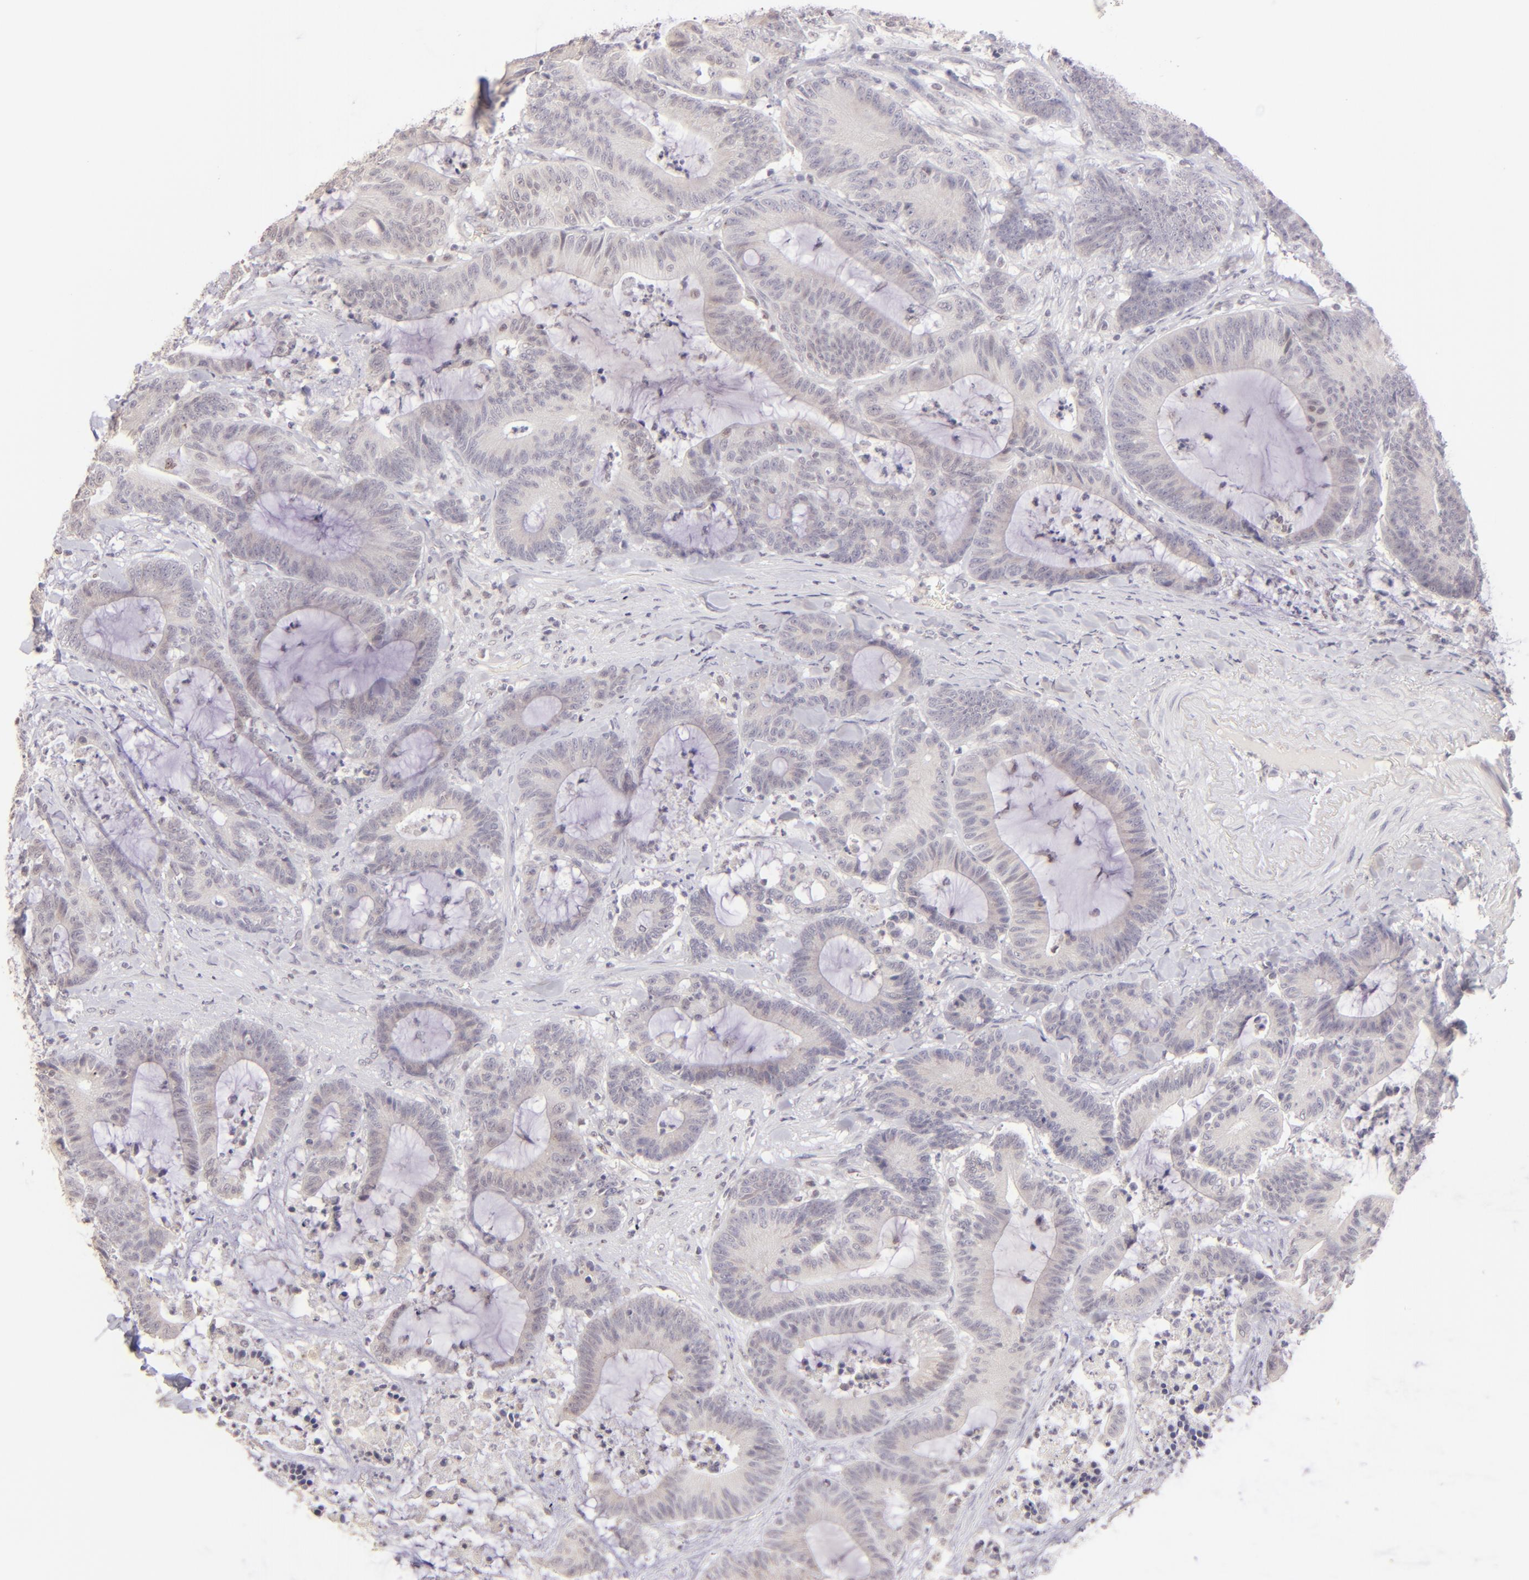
{"staining": {"intensity": "weak", "quantity": ">75%", "location": "cytoplasmic/membranous"}, "tissue": "colorectal cancer", "cell_type": "Tumor cells", "image_type": "cancer", "snomed": [{"axis": "morphology", "description": "Adenocarcinoma, NOS"}, {"axis": "topography", "description": "Colon"}], "caption": "Immunohistochemical staining of colorectal cancer (adenocarcinoma) demonstrates low levels of weak cytoplasmic/membranous protein expression in approximately >75% of tumor cells.", "gene": "MAGEA1", "patient": {"sex": "female", "age": 84}}